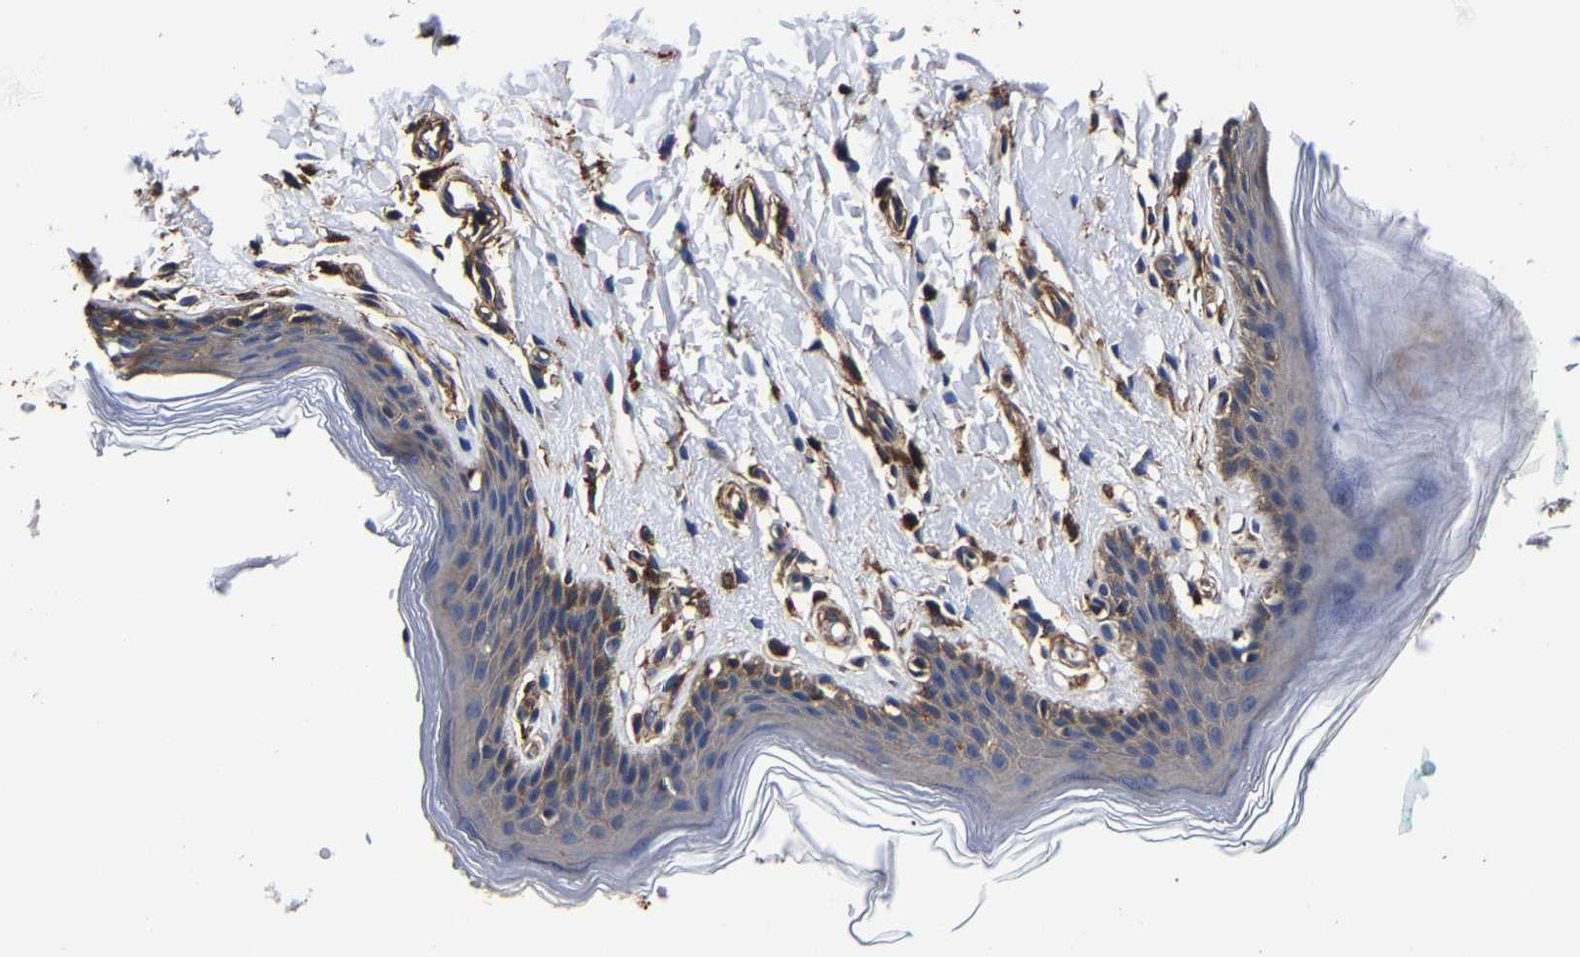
{"staining": {"intensity": "weak", "quantity": "25%-75%", "location": "cytoplasmic/membranous"}, "tissue": "skin", "cell_type": "Epidermal cells", "image_type": "normal", "snomed": [{"axis": "morphology", "description": "Normal tissue, NOS"}, {"axis": "topography", "description": "Vulva"}], "caption": "Benign skin displays weak cytoplasmic/membranous expression in approximately 25%-75% of epidermal cells, visualized by immunohistochemistry. (brown staining indicates protein expression, while blue staining denotes nuclei).", "gene": "SSH3", "patient": {"sex": "female", "age": 66}}